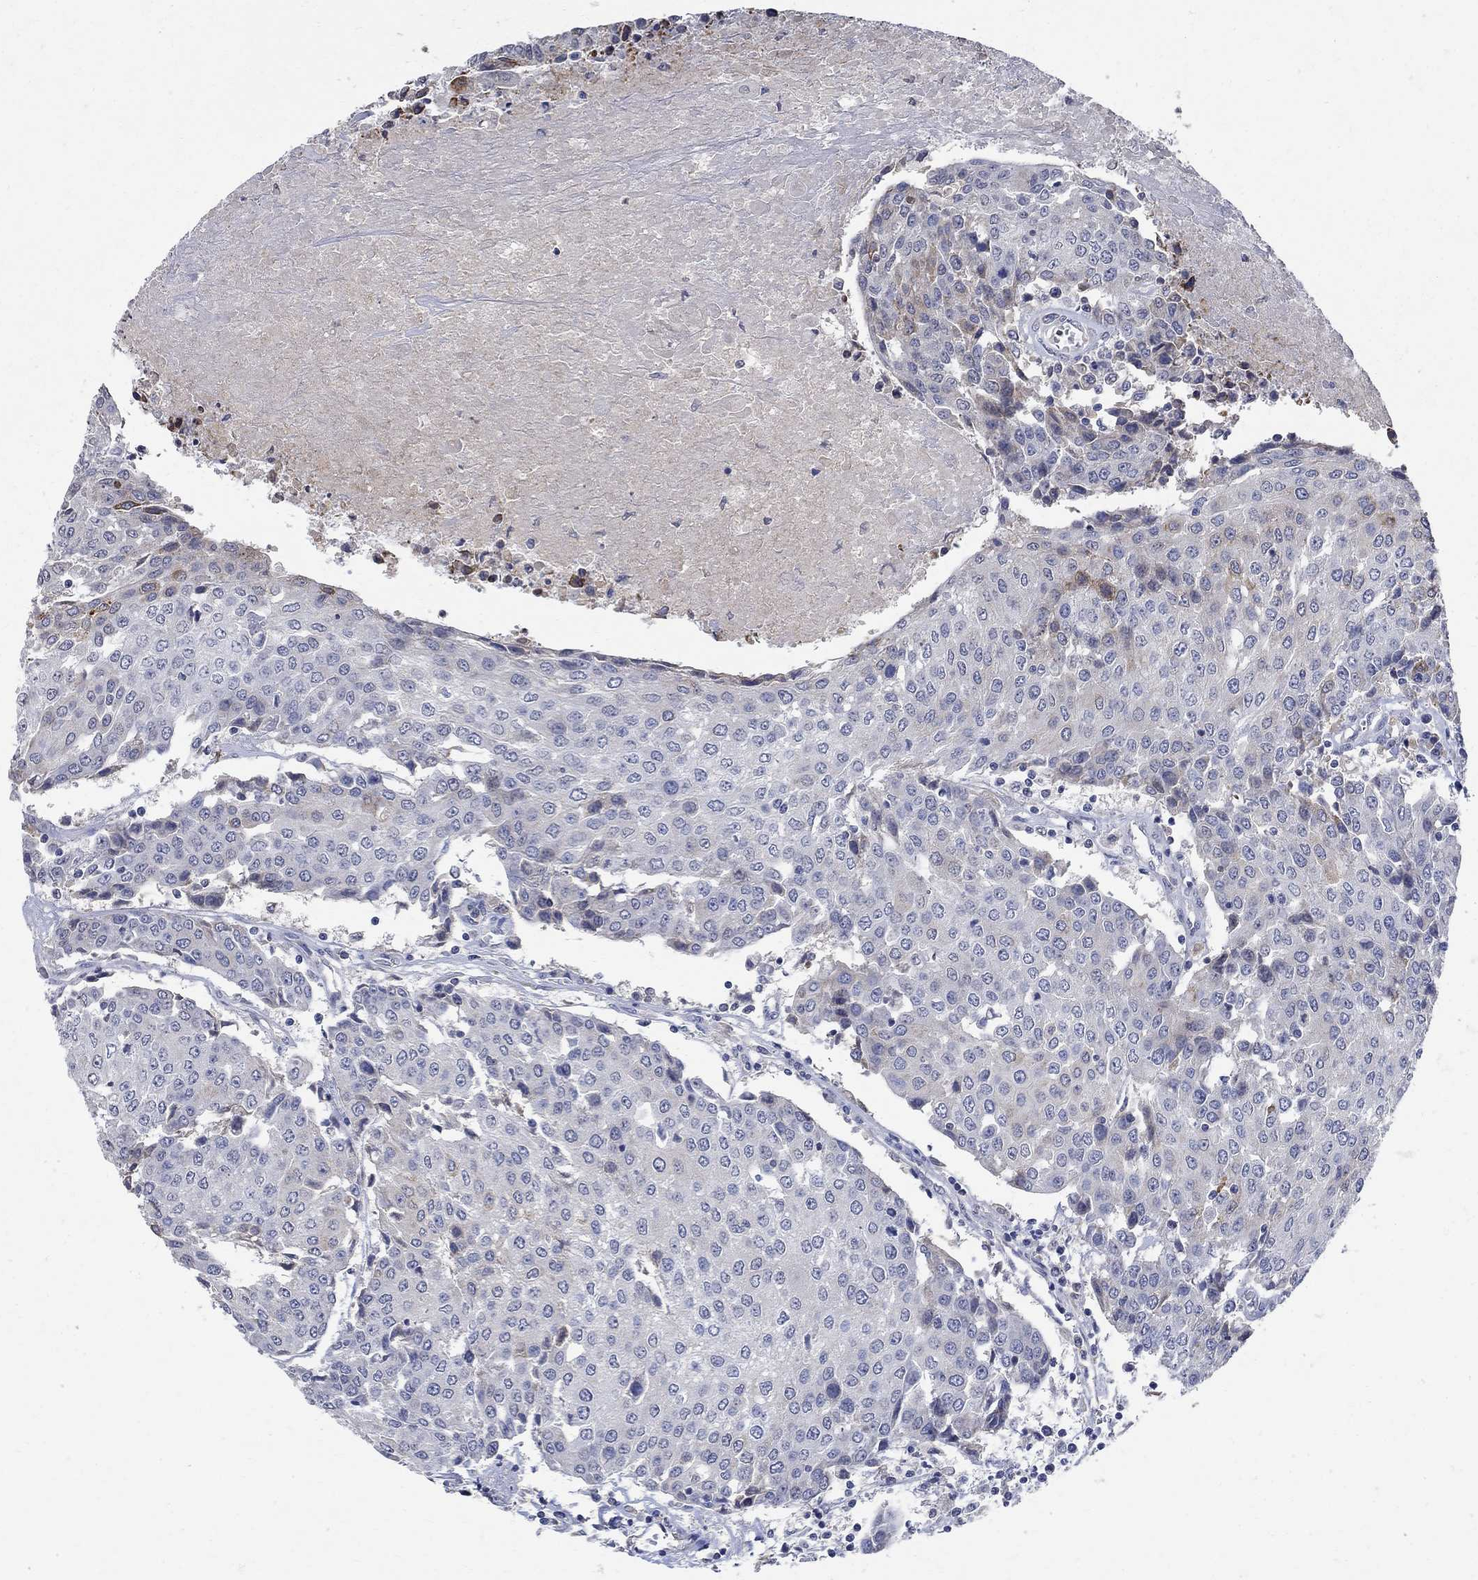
{"staining": {"intensity": "negative", "quantity": "none", "location": "none"}, "tissue": "urothelial cancer", "cell_type": "Tumor cells", "image_type": "cancer", "snomed": [{"axis": "morphology", "description": "Urothelial carcinoma, High grade"}, {"axis": "topography", "description": "Urinary bladder"}], "caption": "High power microscopy photomicrograph of an immunohistochemistry image of urothelial carcinoma (high-grade), revealing no significant expression in tumor cells.", "gene": "TMEM169", "patient": {"sex": "female", "age": 85}}